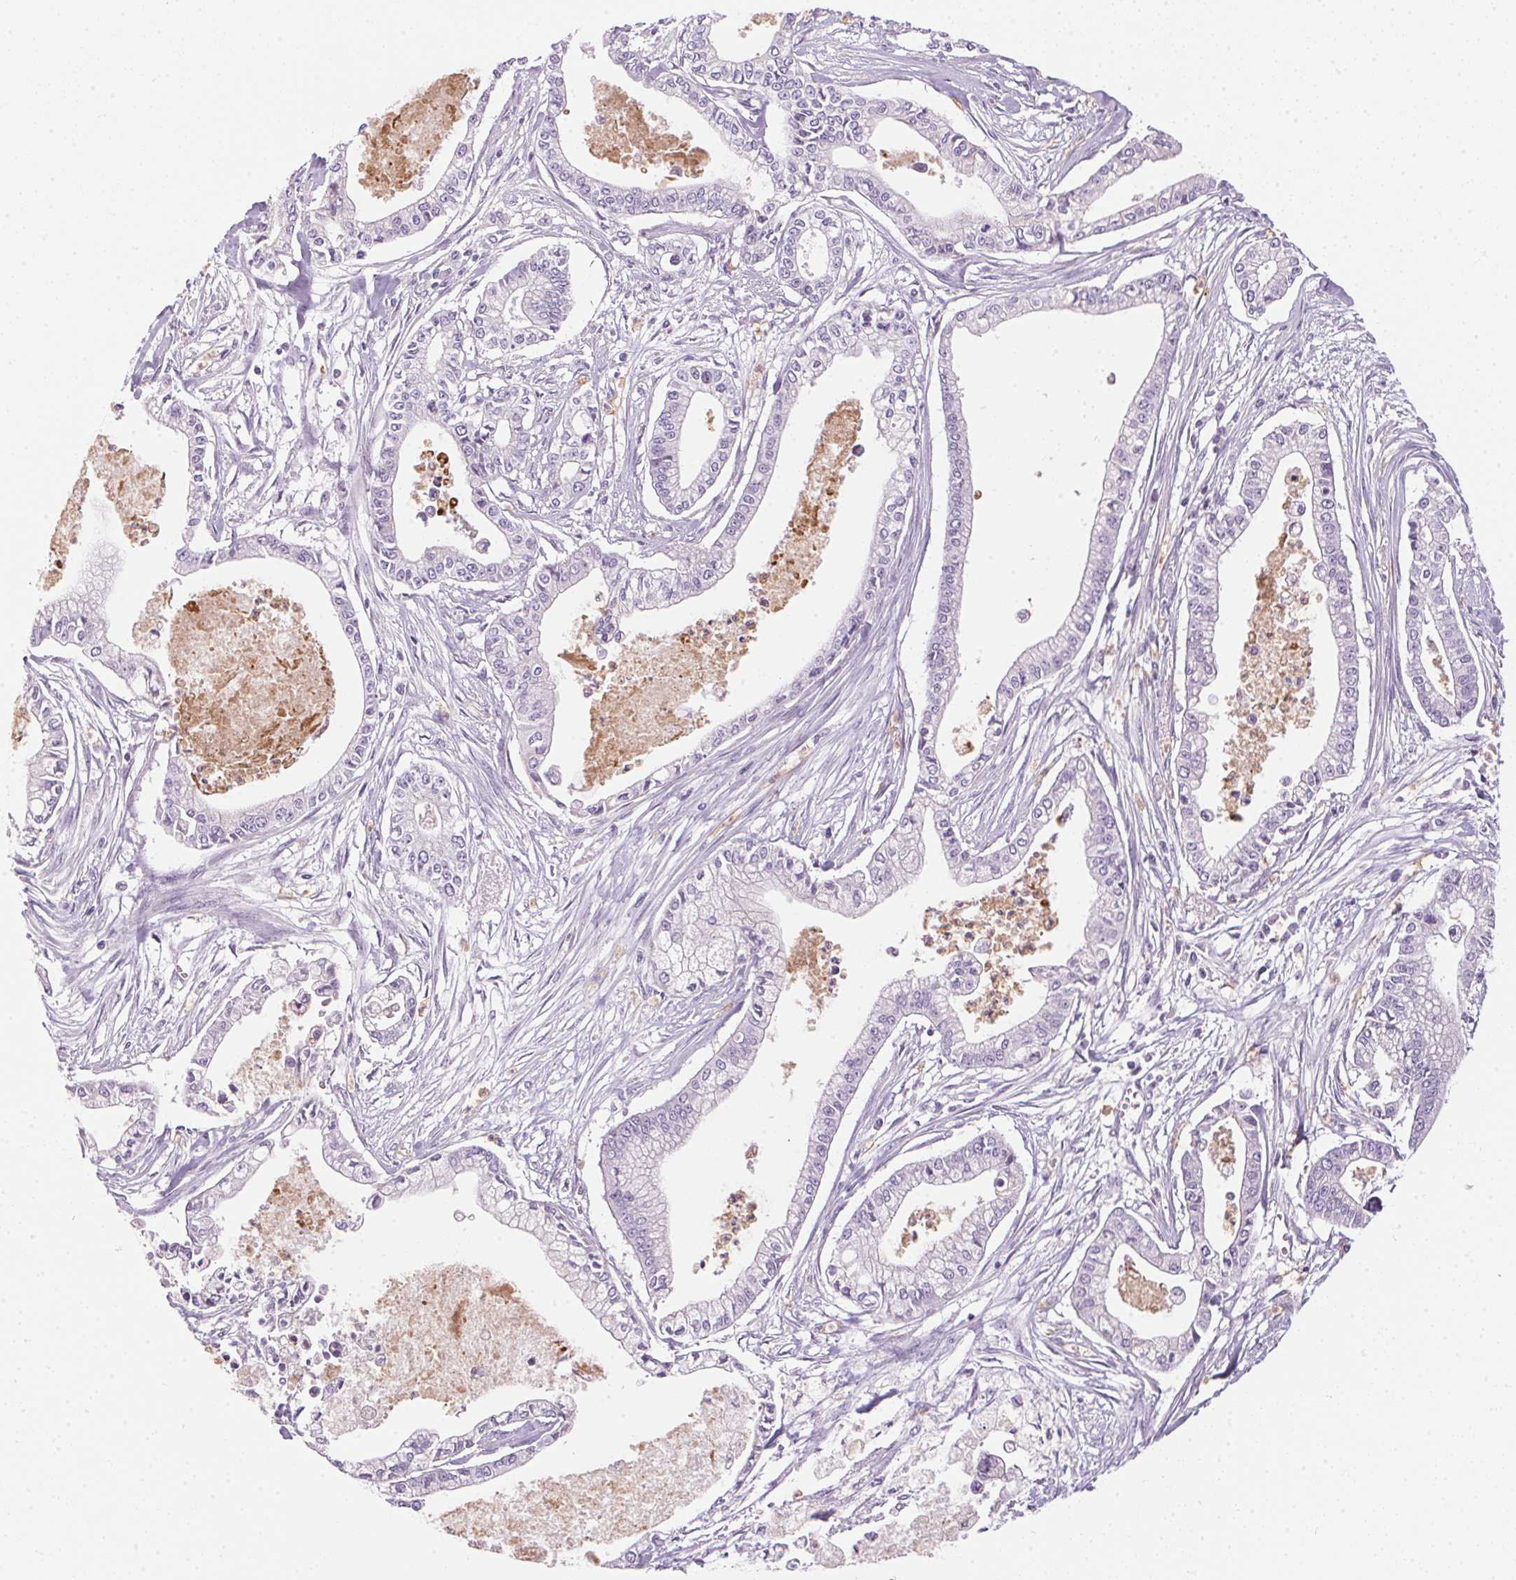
{"staining": {"intensity": "negative", "quantity": "none", "location": "none"}, "tissue": "pancreatic cancer", "cell_type": "Tumor cells", "image_type": "cancer", "snomed": [{"axis": "morphology", "description": "Adenocarcinoma, NOS"}, {"axis": "topography", "description": "Pancreas"}], "caption": "Tumor cells show no significant expression in pancreatic cancer (adenocarcinoma). The staining is performed using DAB brown chromogen with nuclei counter-stained in using hematoxylin.", "gene": "ECPAS", "patient": {"sex": "female", "age": 65}}